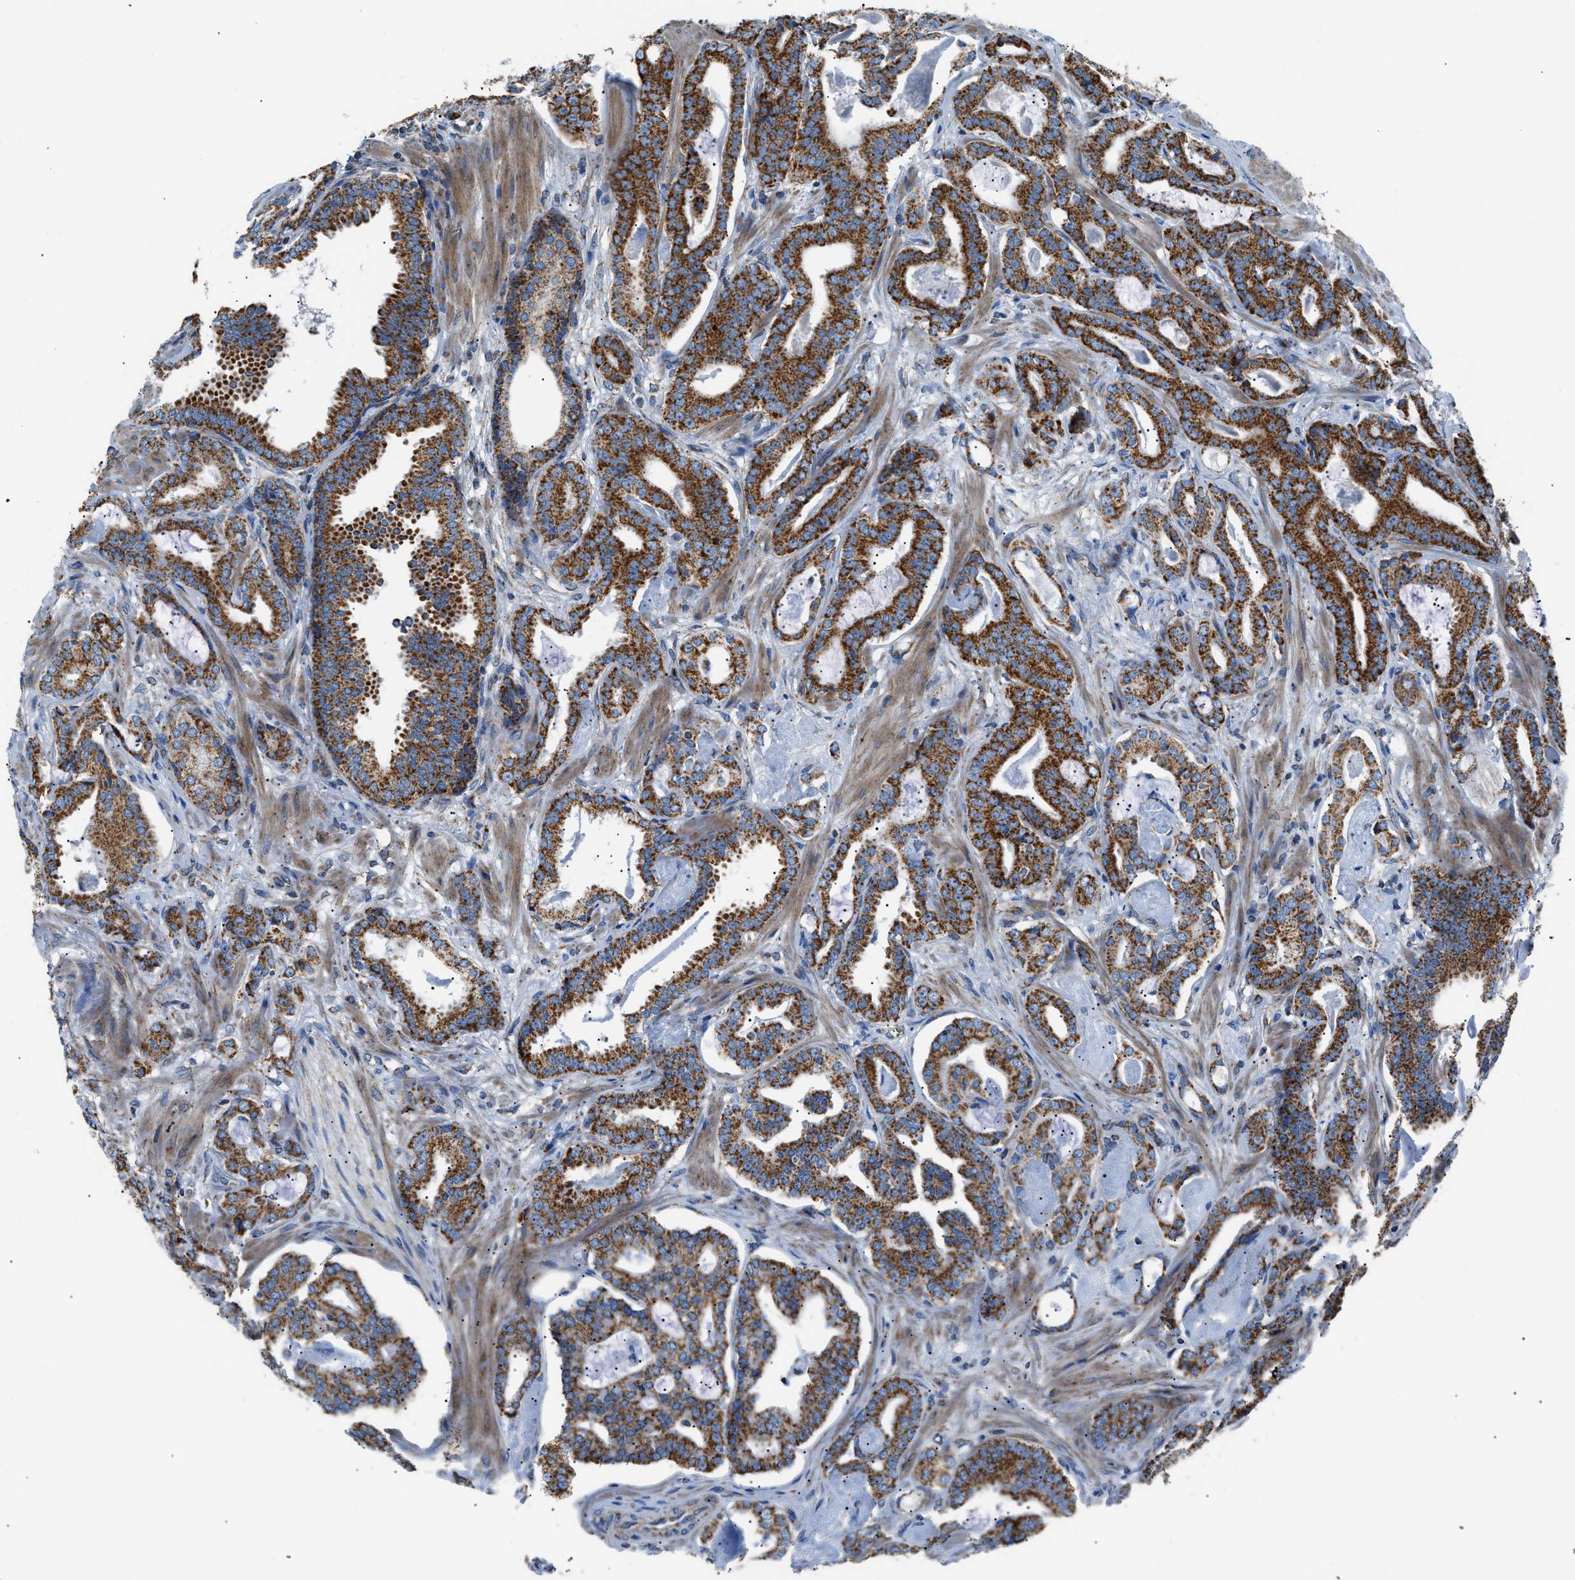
{"staining": {"intensity": "strong", "quantity": ">75%", "location": "cytoplasmic/membranous"}, "tissue": "prostate cancer", "cell_type": "Tumor cells", "image_type": "cancer", "snomed": [{"axis": "morphology", "description": "Adenocarcinoma, Low grade"}, {"axis": "topography", "description": "Prostate"}], "caption": "Protein expression analysis of prostate cancer reveals strong cytoplasmic/membranous staining in approximately >75% of tumor cells. The staining was performed using DAB (3,3'-diaminobenzidine), with brown indicating positive protein expression. Nuclei are stained blue with hematoxylin.", "gene": "PHB2", "patient": {"sex": "male", "age": 53}}